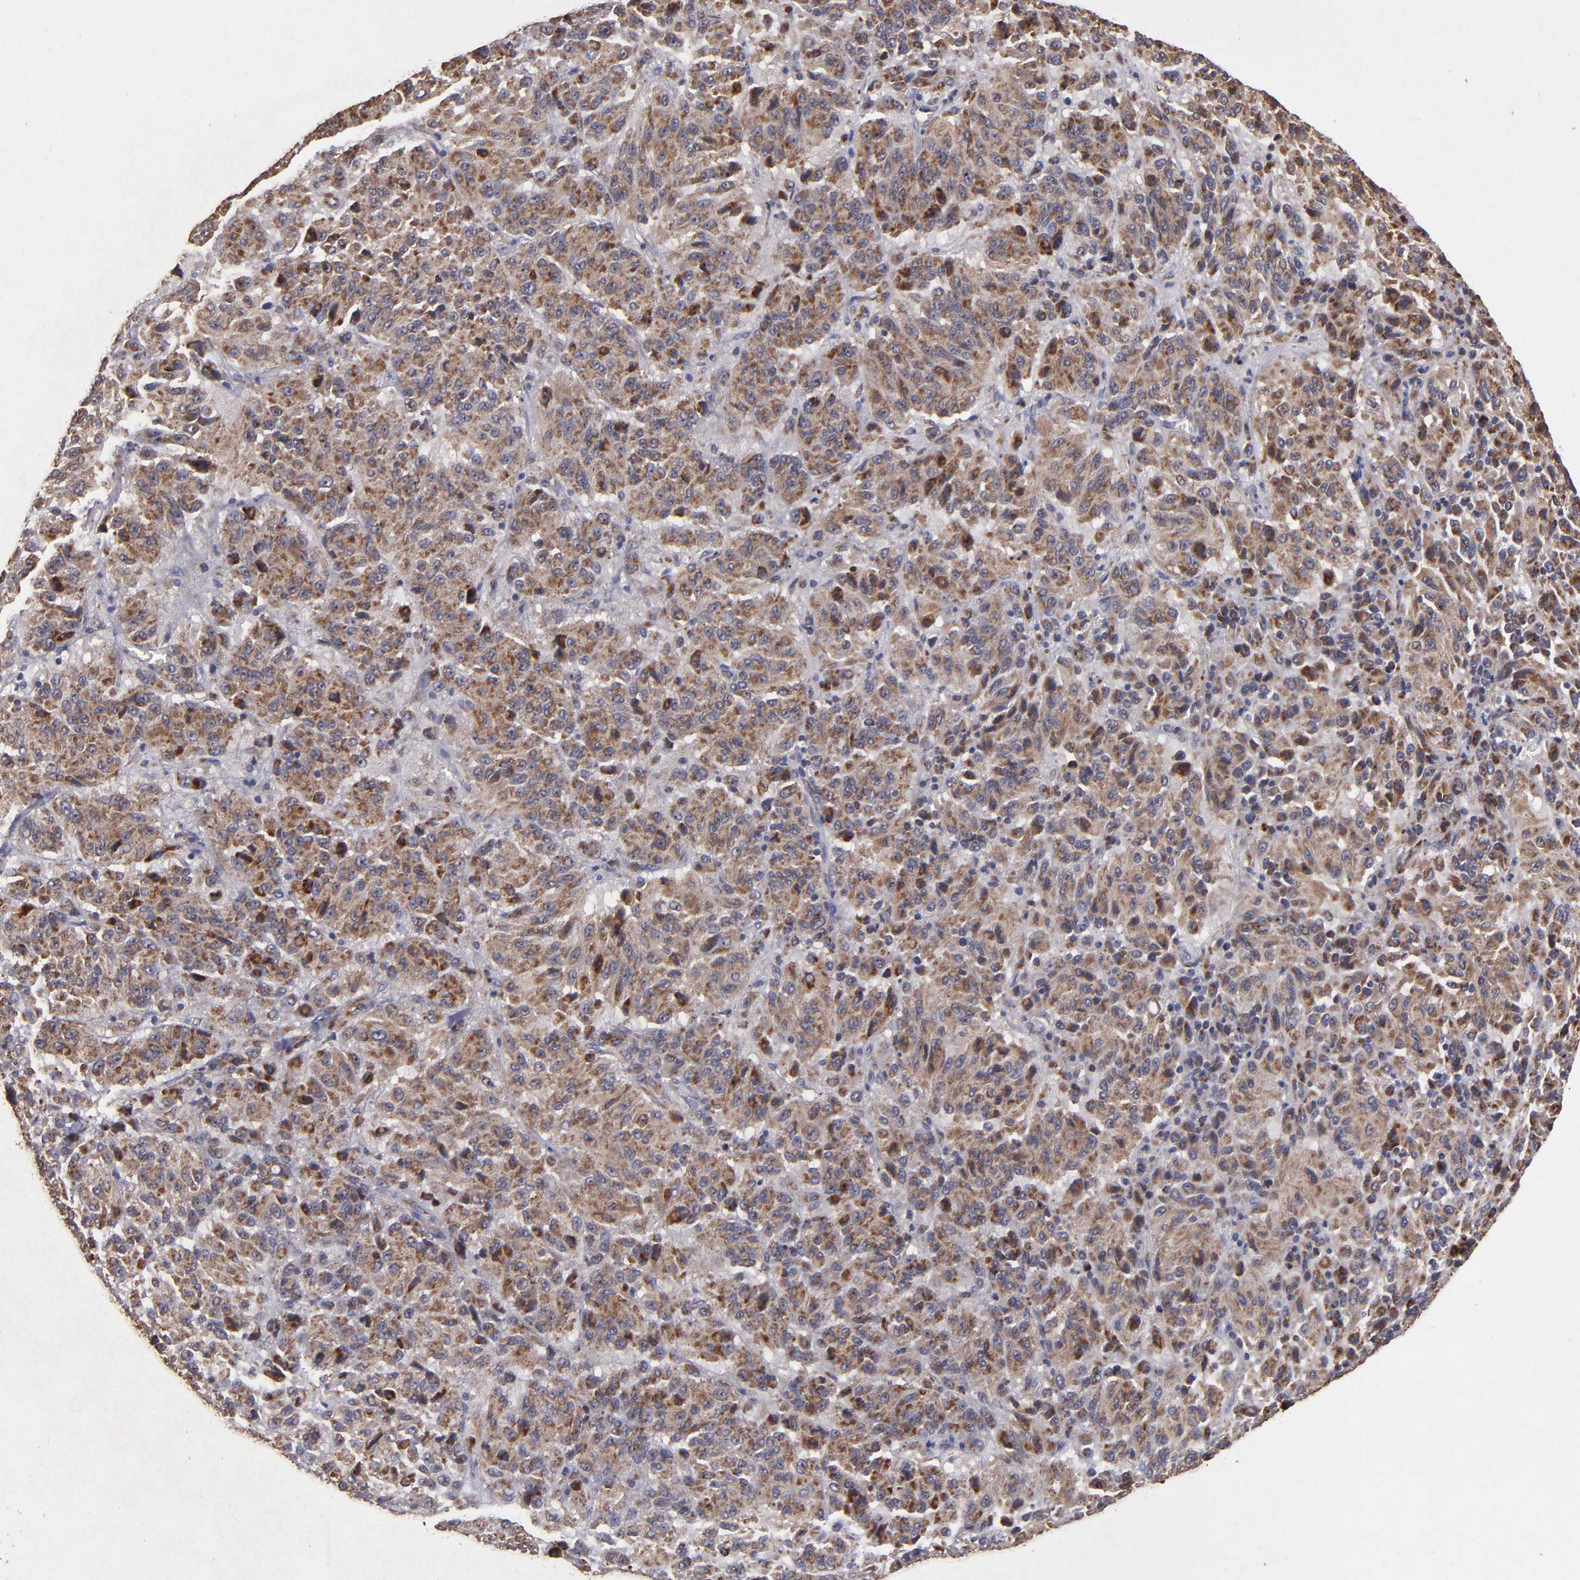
{"staining": {"intensity": "moderate", "quantity": ">75%", "location": "cytoplasmic/membranous"}, "tissue": "melanoma", "cell_type": "Tumor cells", "image_type": "cancer", "snomed": [{"axis": "morphology", "description": "Malignant melanoma, Metastatic site"}, {"axis": "topography", "description": "Lung"}], "caption": "Melanoma stained for a protein shows moderate cytoplasmic/membranous positivity in tumor cells.", "gene": "TIMM9", "patient": {"sex": "male", "age": 64}}